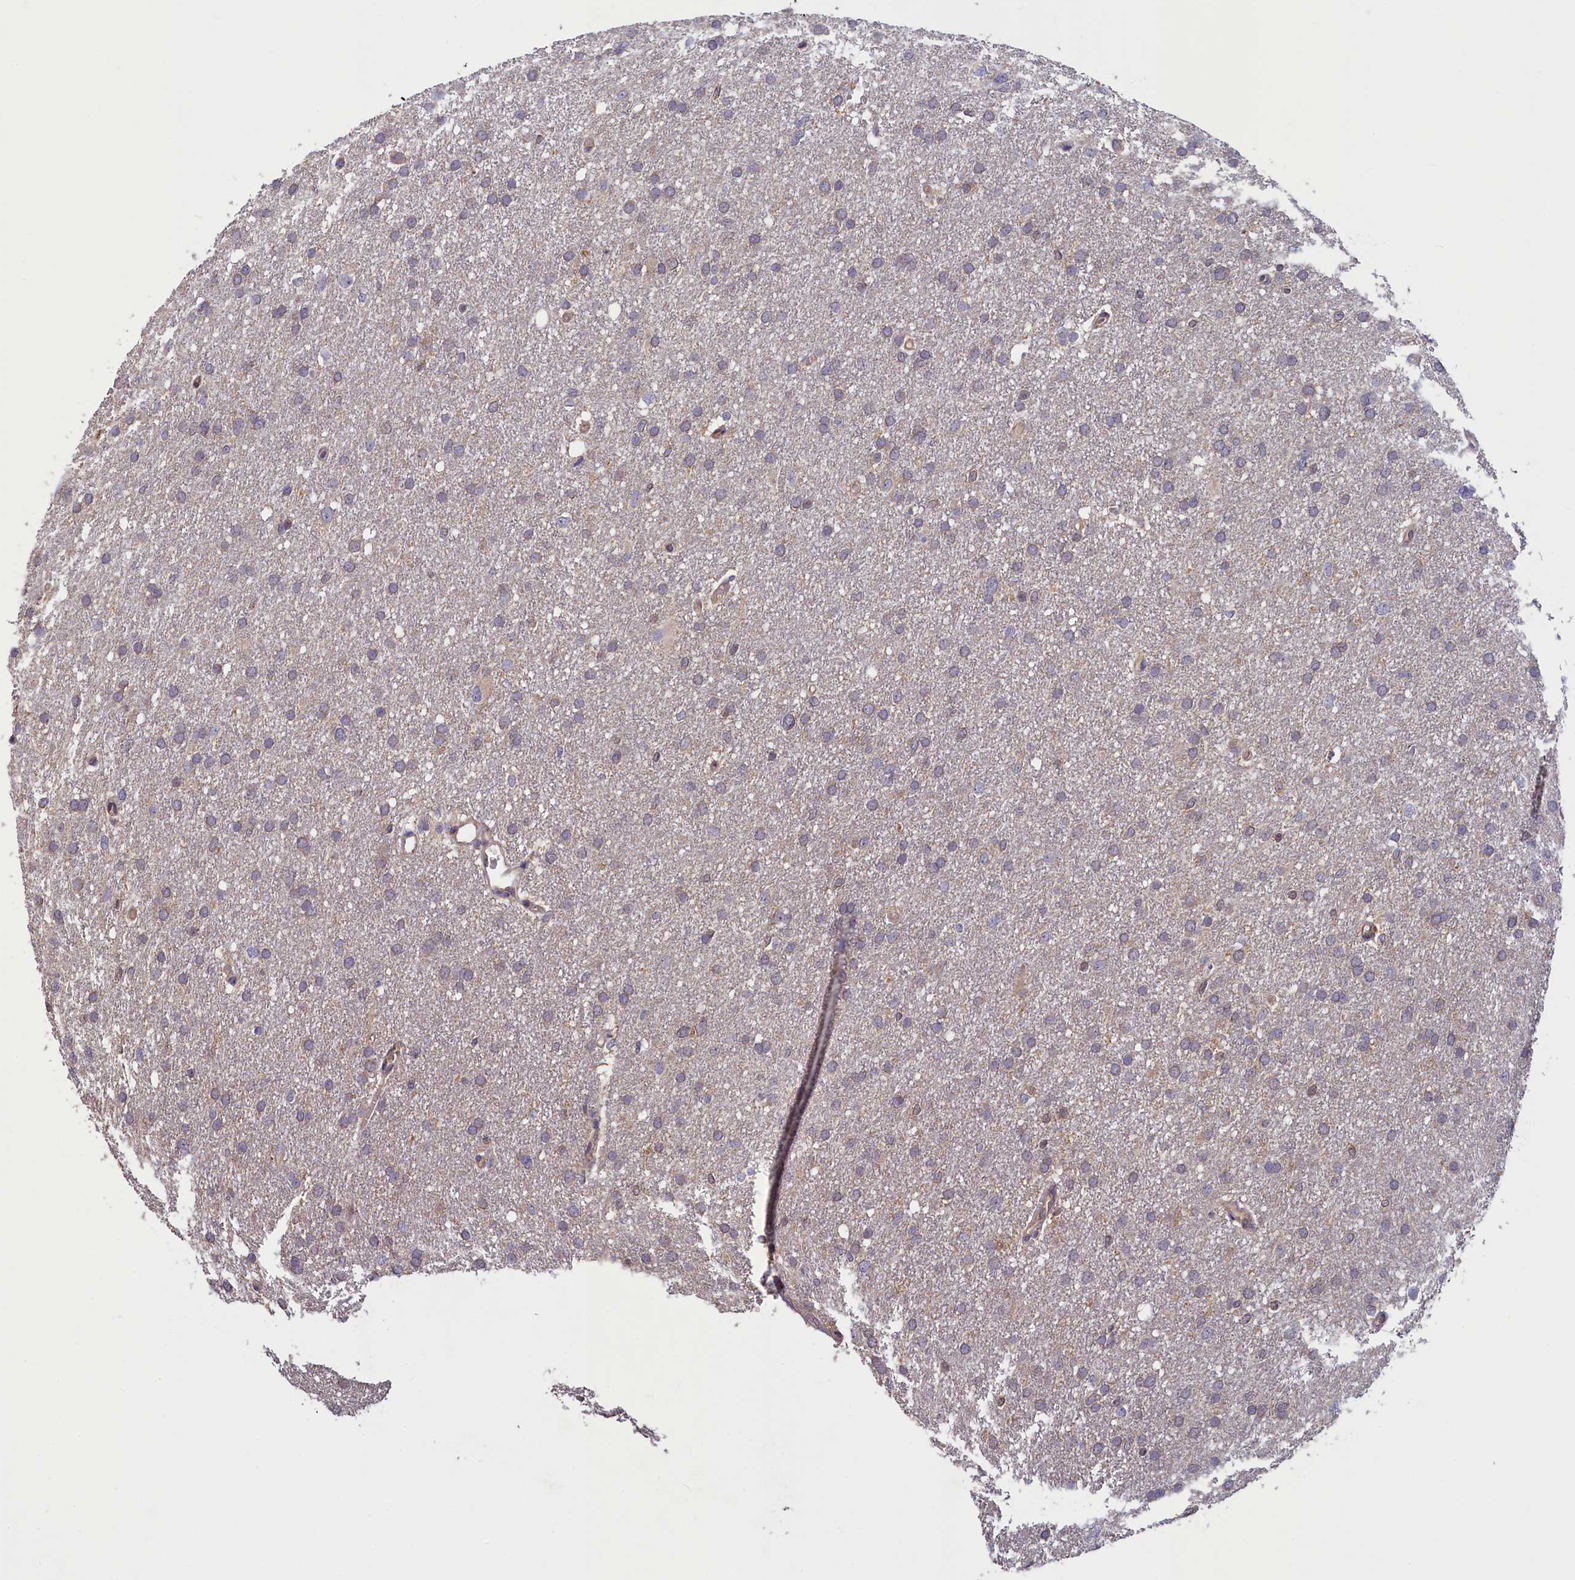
{"staining": {"intensity": "negative", "quantity": "none", "location": "none"}, "tissue": "glioma", "cell_type": "Tumor cells", "image_type": "cancer", "snomed": [{"axis": "morphology", "description": "Glioma, malignant, High grade"}, {"axis": "topography", "description": "Cerebral cortex"}], "caption": "DAB (3,3'-diaminobenzidine) immunohistochemical staining of human high-grade glioma (malignant) exhibits no significant expression in tumor cells.", "gene": "NUBP1", "patient": {"sex": "female", "age": 36}}